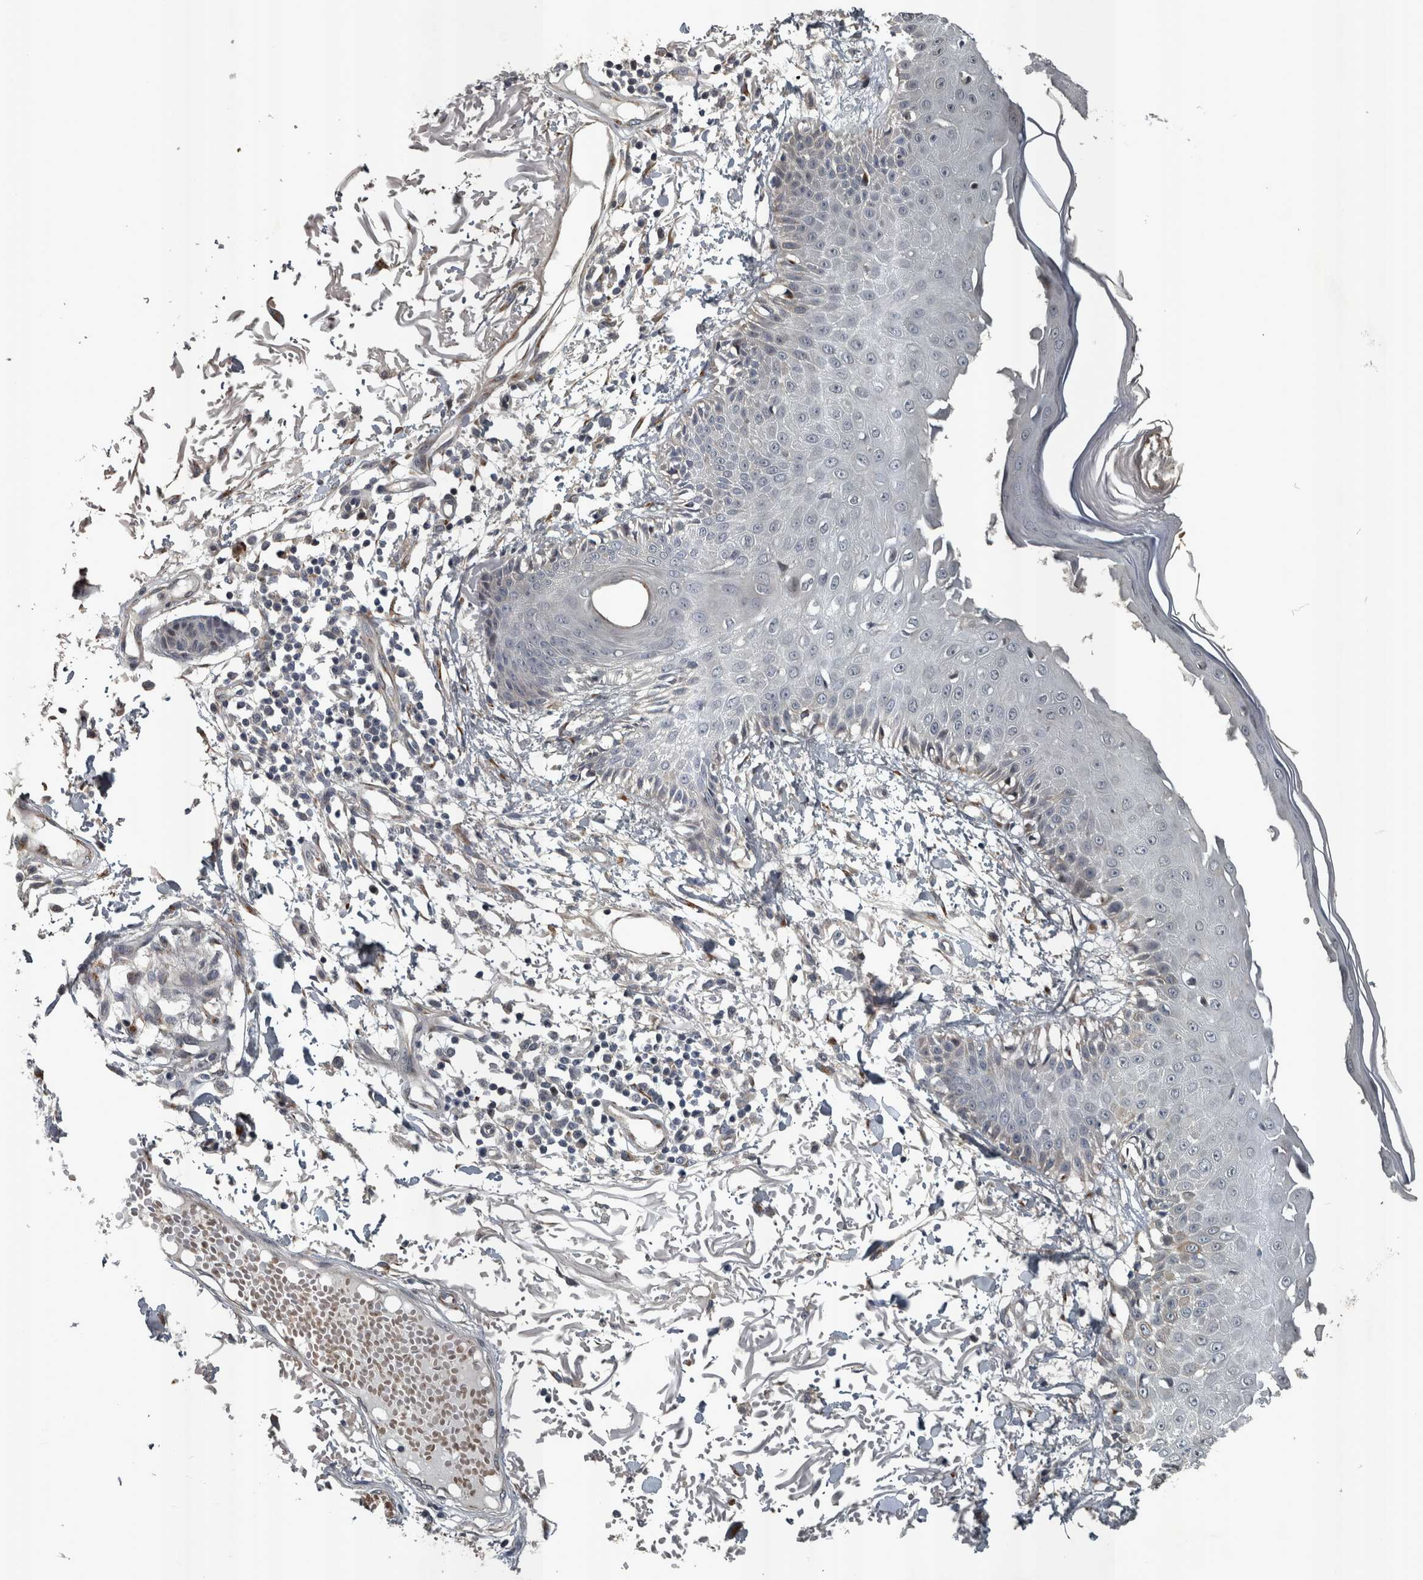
{"staining": {"intensity": "moderate", "quantity": ">75%", "location": "cytoplasmic/membranous"}, "tissue": "skin", "cell_type": "Fibroblasts", "image_type": "normal", "snomed": [{"axis": "morphology", "description": "Normal tissue, NOS"}, {"axis": "morphology", "description": "Squamous cell carcinoma, NOS"}, {"axis": "topography", "description": "Skin"}, {"axis": "topography", "description": "Peripheral nerve tissue"}], "caption": "Moderate cytoplasmic/membranous protein expression is identified in approximately >75% of fibroblasts in skin. The staining is performed using DAB (3,3'-diaminobenzidine) brown chromogen to label protein expression. The nuclei are counter-stained blue using hematoxylin.", "gene": "ZNF345", "patient": {"sex": "male", "age": 83}}